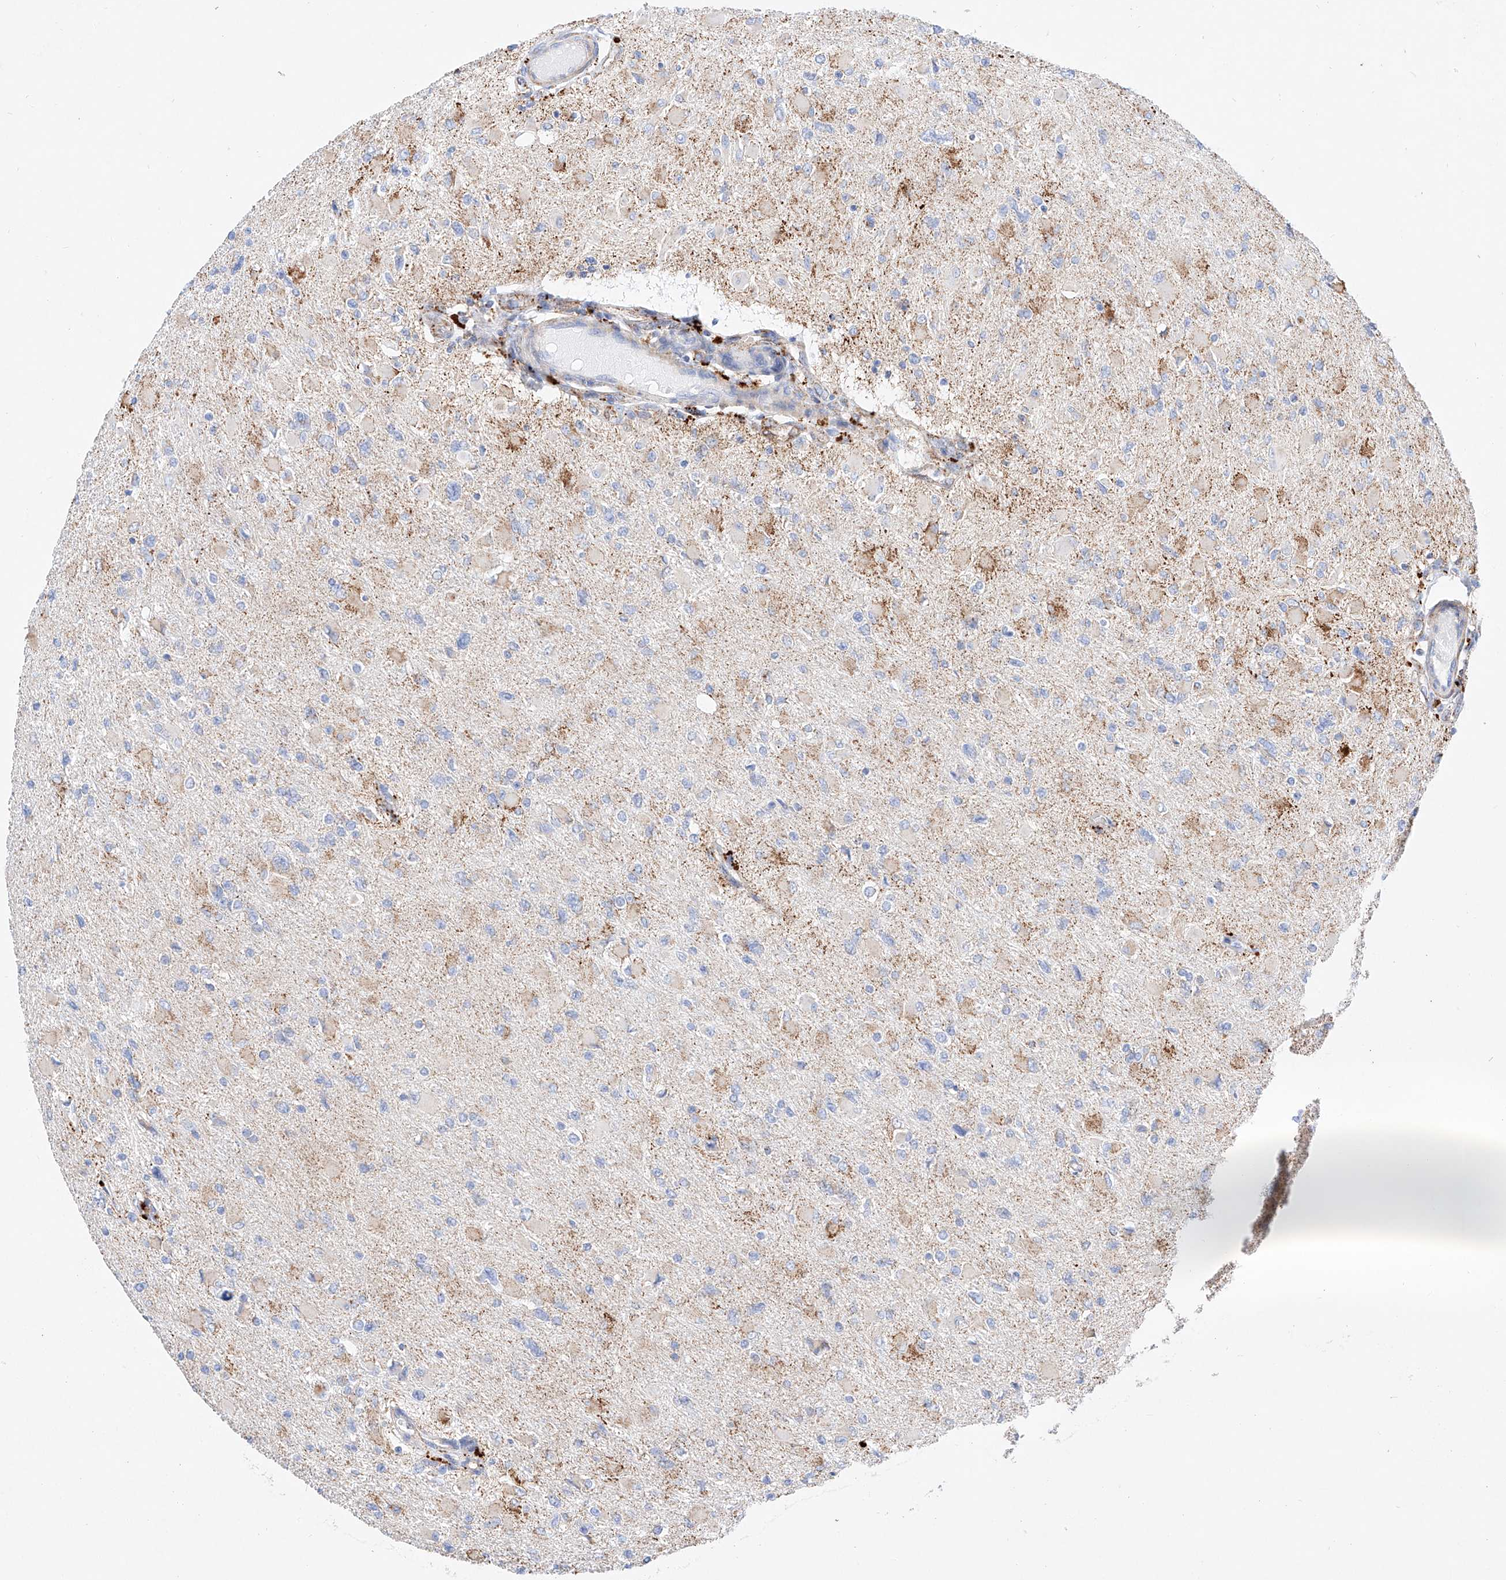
{"staining": {"intensity": "negative", "quantity": "none", "location": "none"}, "tissue": "glioma", "cell_type": "Tumor cells", "image_type": "cancer", "snomed": [{"axis": "morphology", "description": "Glioma, malignant, High grade"}, {"axis": "topography", "description": "Cerebral cortex"}], "caption": "An IHC micrograph of malignant high-grade glioma is shown. There is no staining in tumor cells of malignant high-grade glioma.", "gene": "C6orf62", "patient": {"sex": "female", "age": 36}}